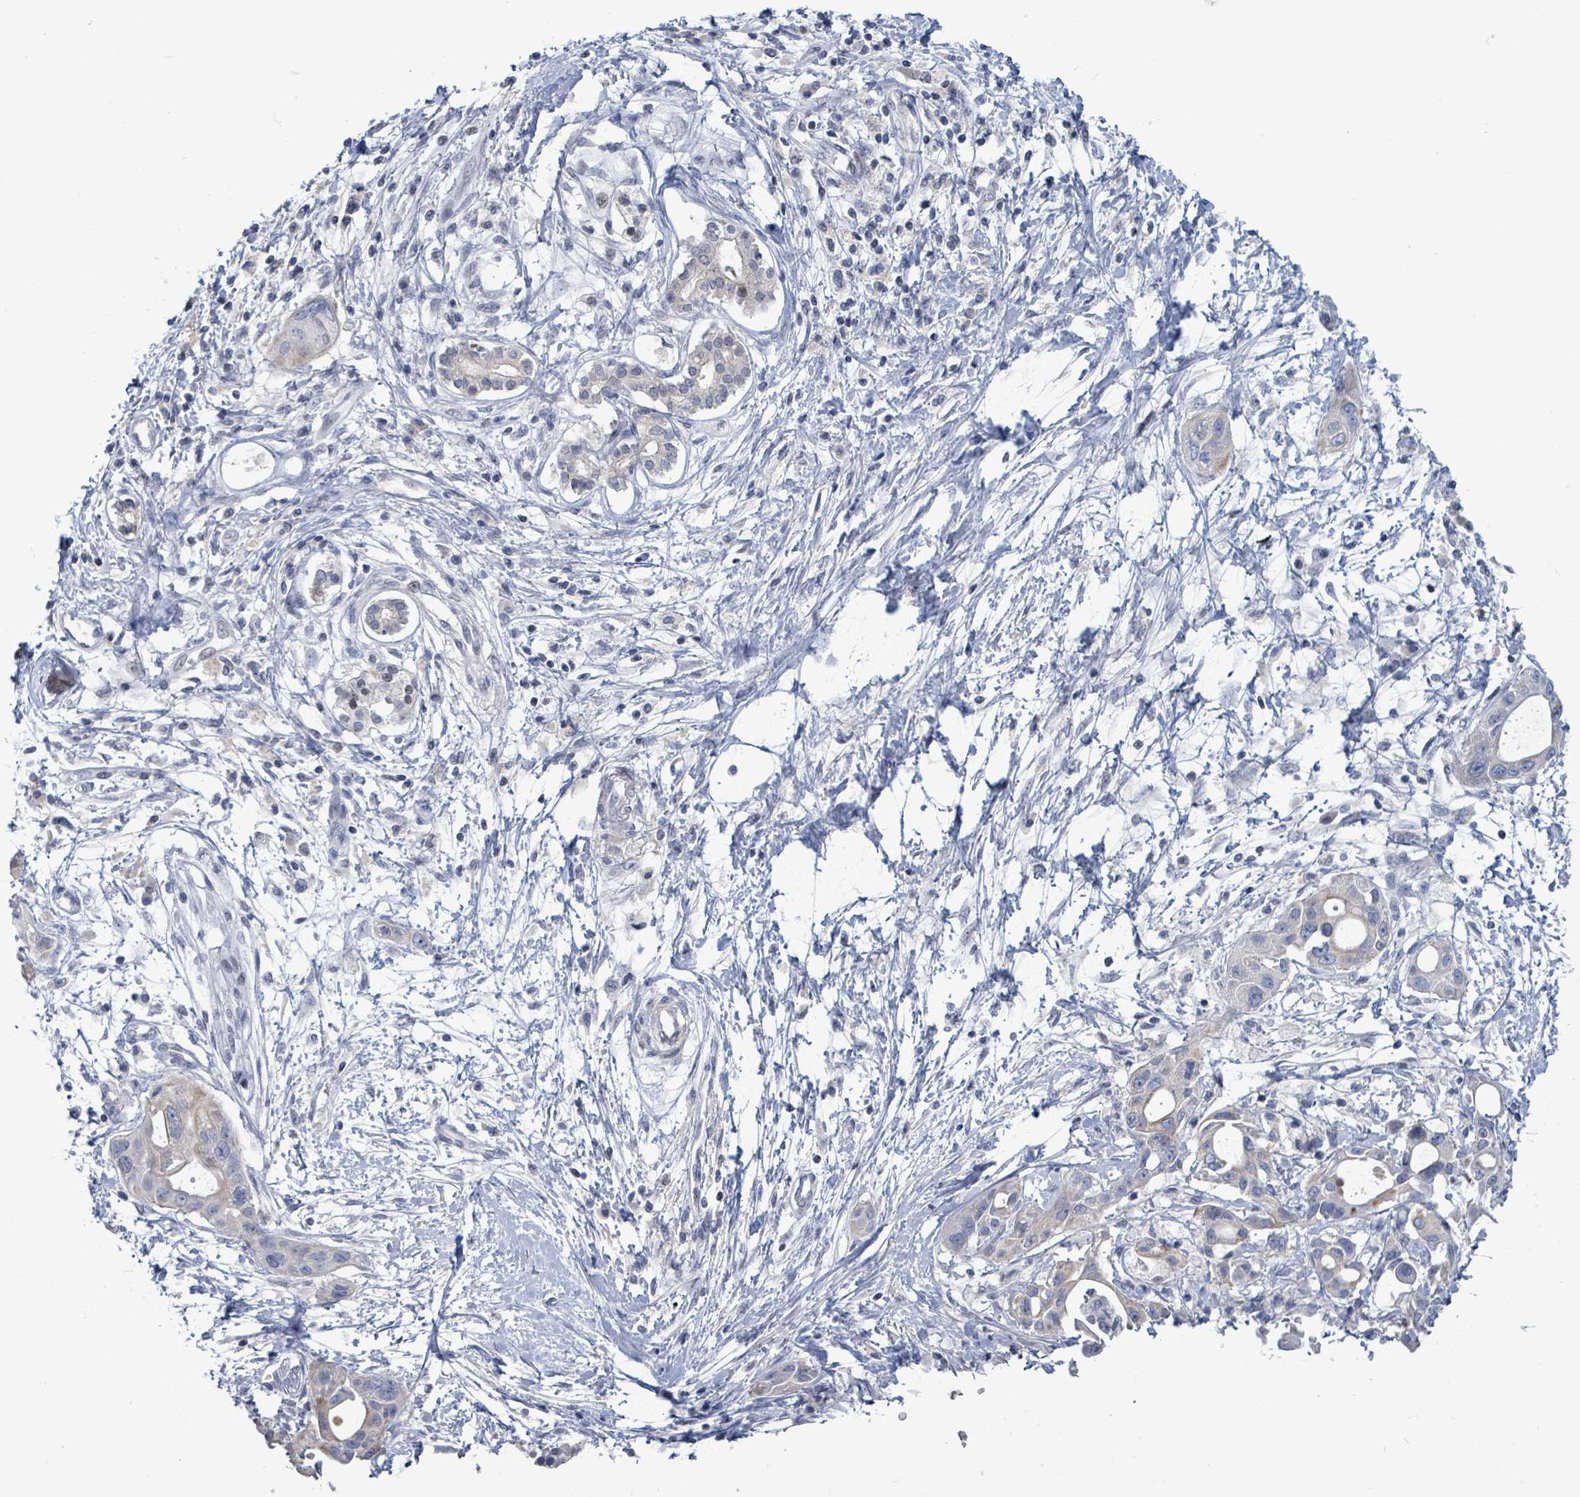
{"staining": {"intensity": "negative", "quantity": "none", "location": "none"}, "tissue": "pancreatic cancer", "cell_type": "Tumor cells", "image_type": "cancer", "snomed": [{"axis": "morphology", "description": "Adenocarcinoma, NOS"}, {"axis": "topography", "description": "Pancreas"}], "caption": "A high-resolution micrograph shows IHC staining of pancreatic adenocarcinoma, which reveals no significant staining in tumor cells. The staining is performed using DAB brown chromogen with nuclei counter-stained in using hematoxylin.", "gene": "NTN3", "patient": {"sex": "male", "age": 68}}